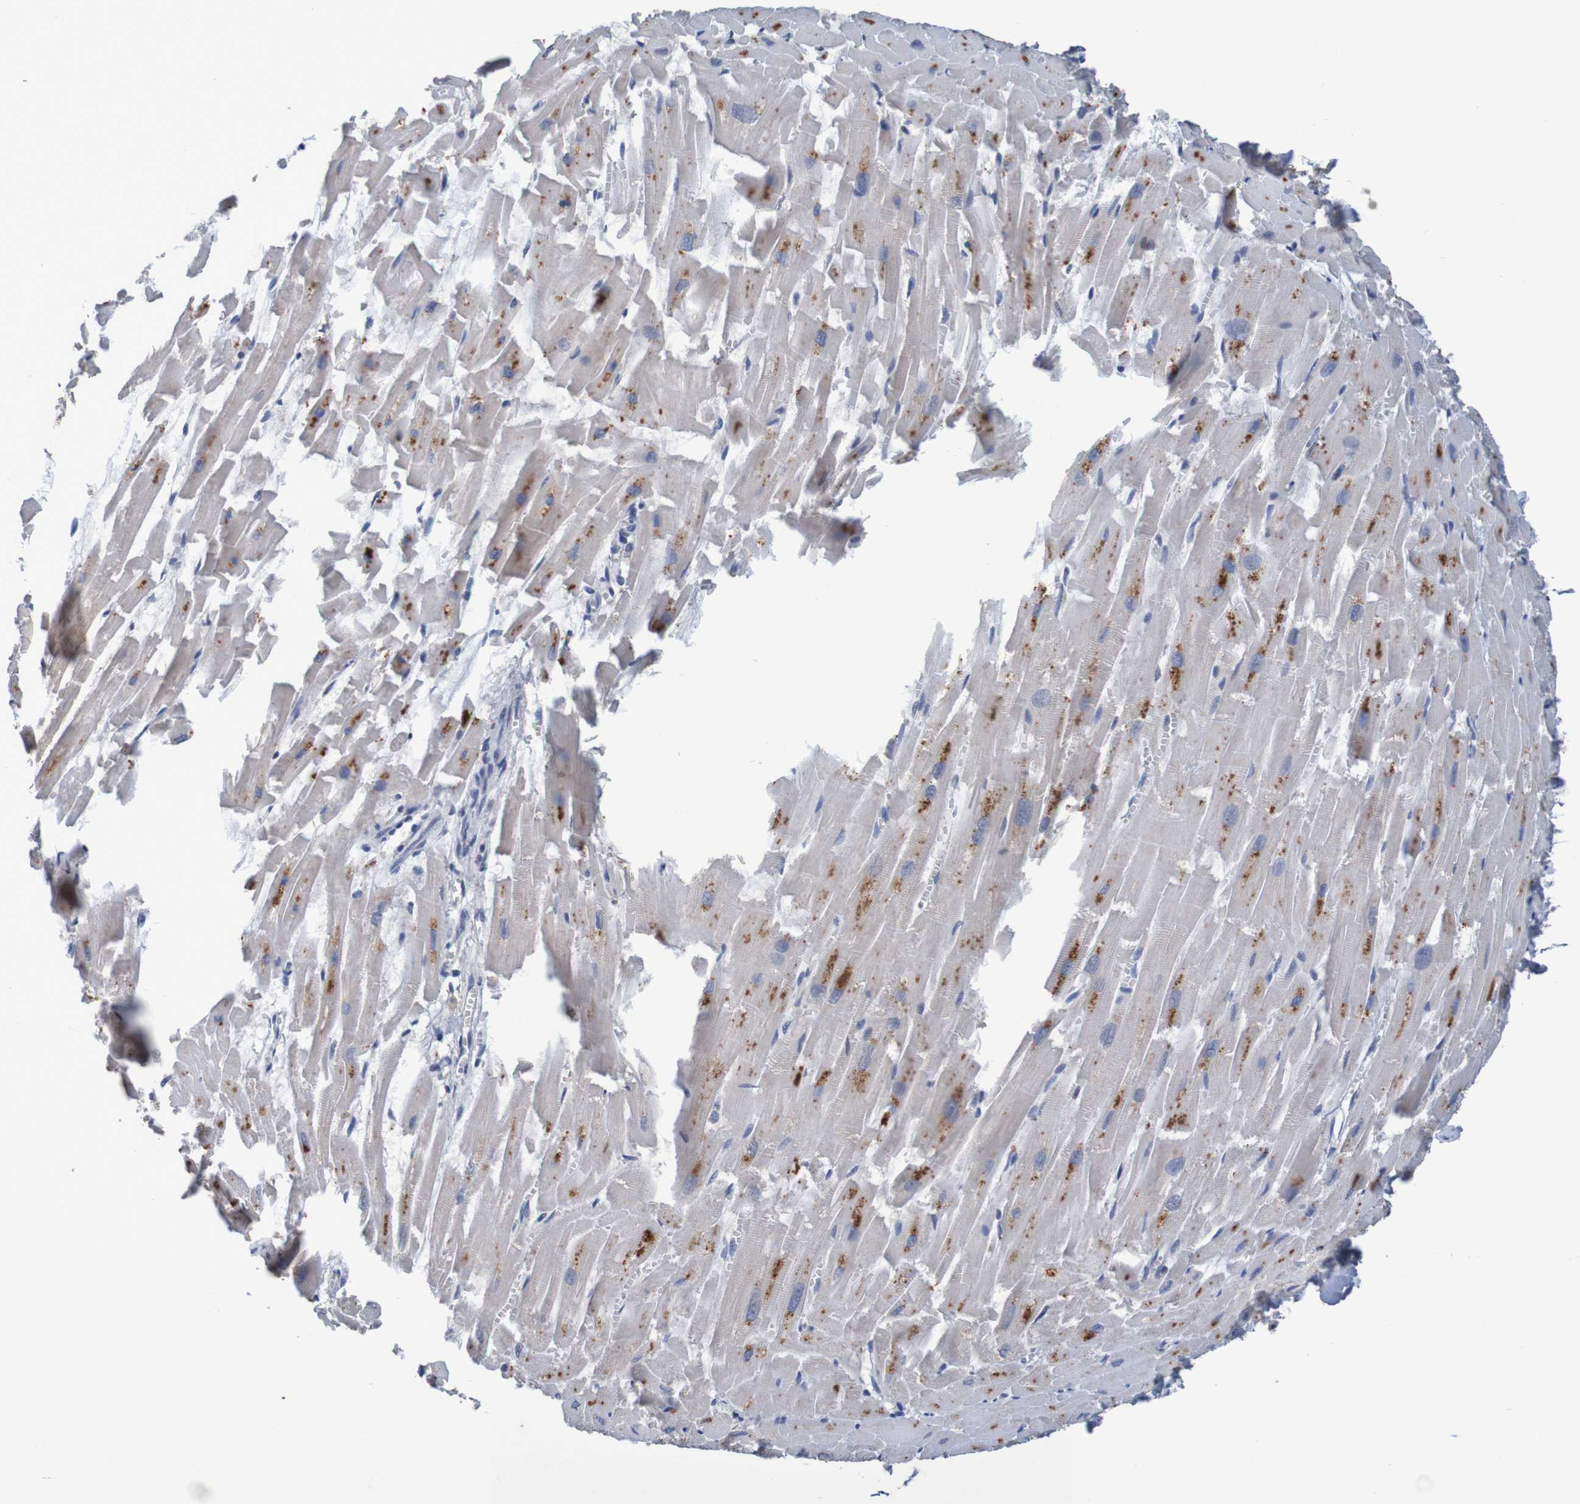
{"staining": {"intensity": "moderate", "quantity": "25%-75%", "location": "cytoplasmic/membranous"}, "tissue": "heart muscle", "cell_type": "Cardiomyocytes", "image_type": "normal", "snomed": [{"axis": "morphology", "description": "Normal tissue, NOS"}, {"axis": "topography", "description": "Heart"}], "caption": "Brown immunohistochemical staining in unremarkable heart muscle shows moderate cytoplasmic/membranous positivity in about 25%-75% of cardiomyocytes. (DAB (3,3'-diaminobenzidine) = brown stain, brightfield microscopy at high magnification).", "gene": "LTA", "patient": {"sex": "female", "age": 19}}